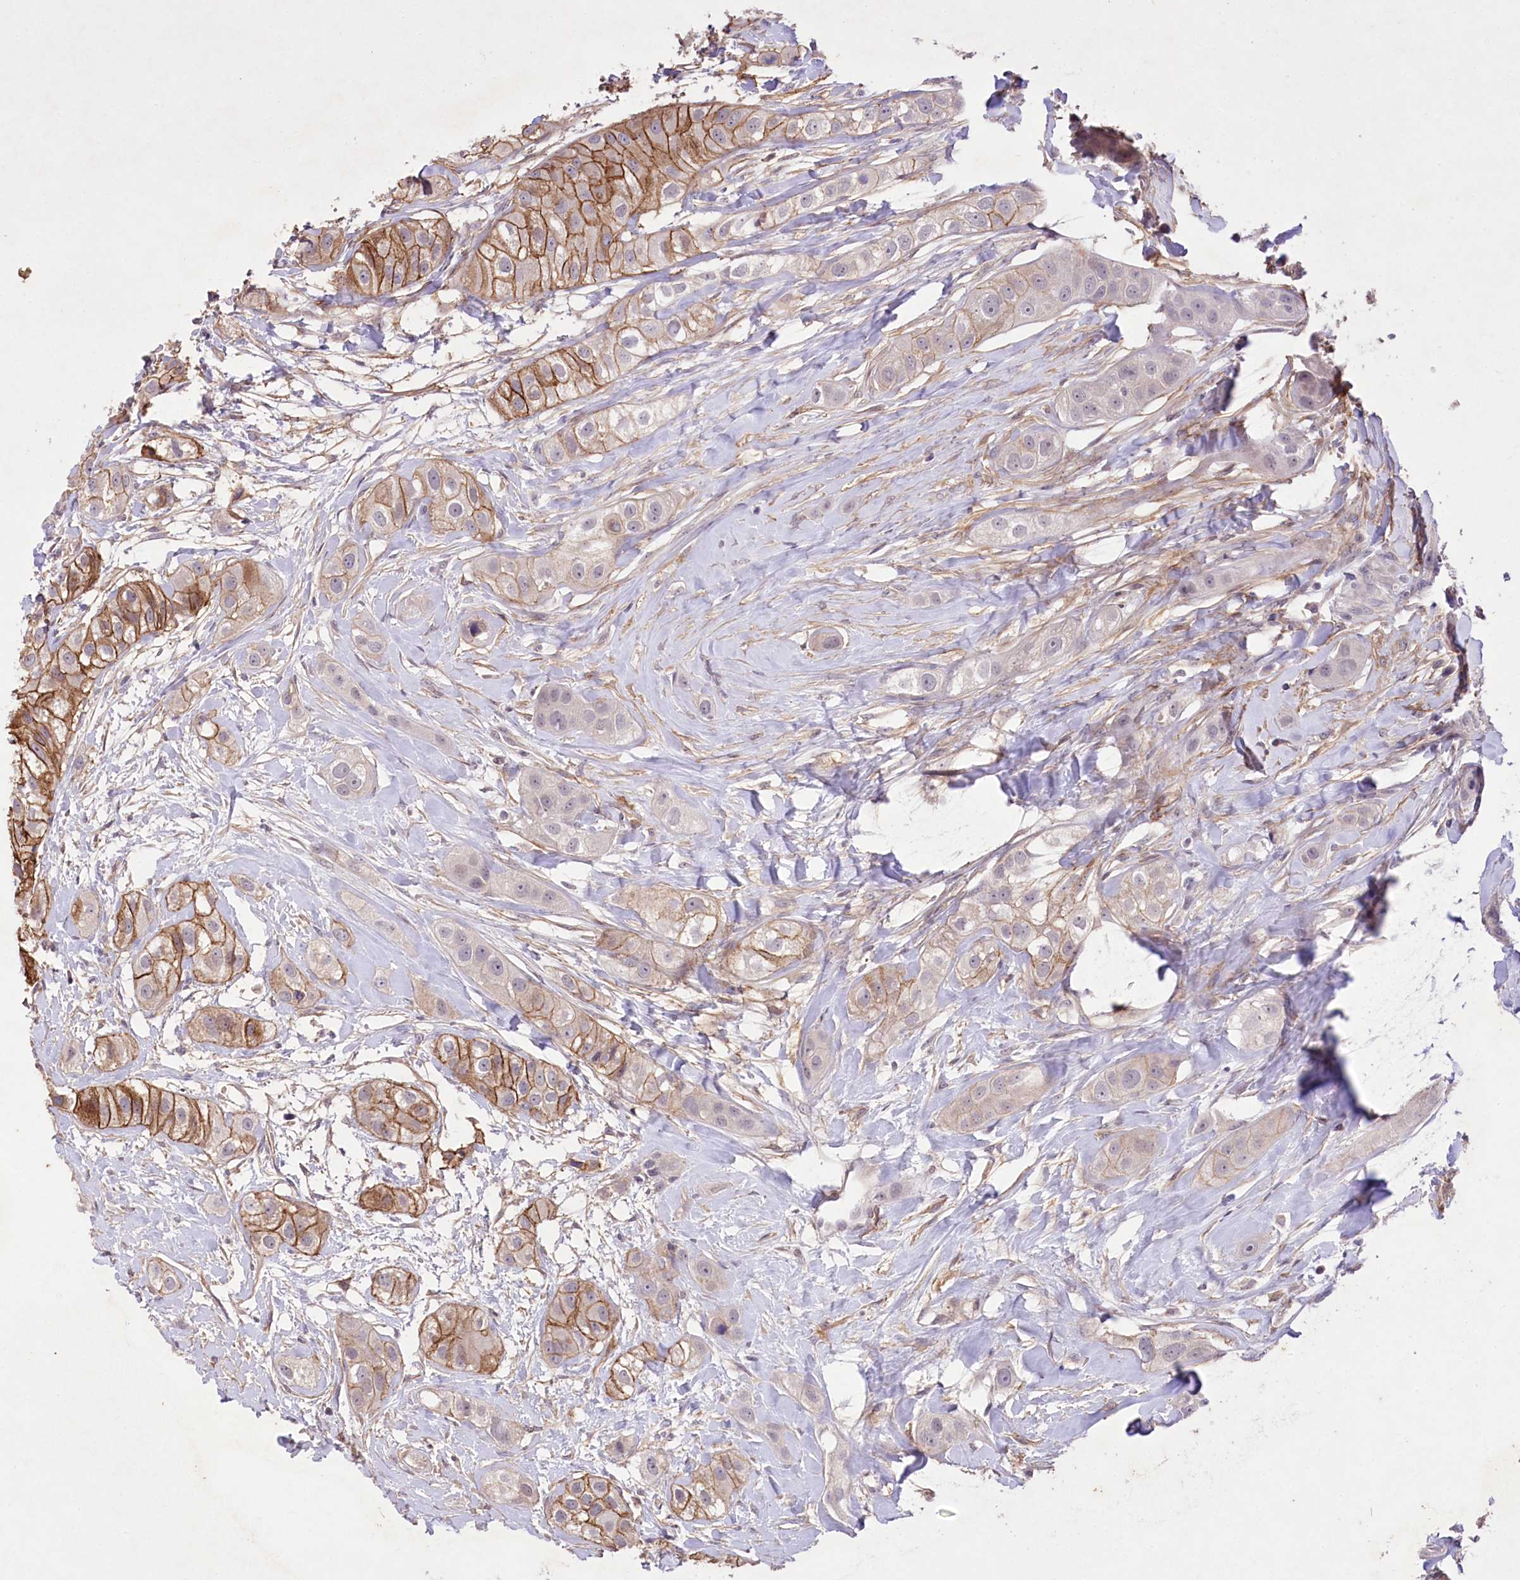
{"staining": {"intensity": "moderate", "quantity": "25%-75%", "location": "cytoplasmic/membranous"}, "tissue": "head and neck cancer", "cell_type": "Tumor cells", "image_type": "cancer", "snomed": [{"axis": "morphology", "description": "Normal tissue, NOS"}, {"axis": "morphology", "description": "Squamous cell carcinoma, NOS"}, {"axis": "topography", "description": "Skeletal muscle"}, {"axis": "topography", "description": "Head-Neck"}], "caption": "IHC (DAB) staining of head and neck cancer (squamous cell carcinoma) exhibits moderate cytoplasmic/membranous protein staining in about 25%-75% of tumor cells.", "gene": "ENPP1", "patient": {"sex": "male", "age": 51}}